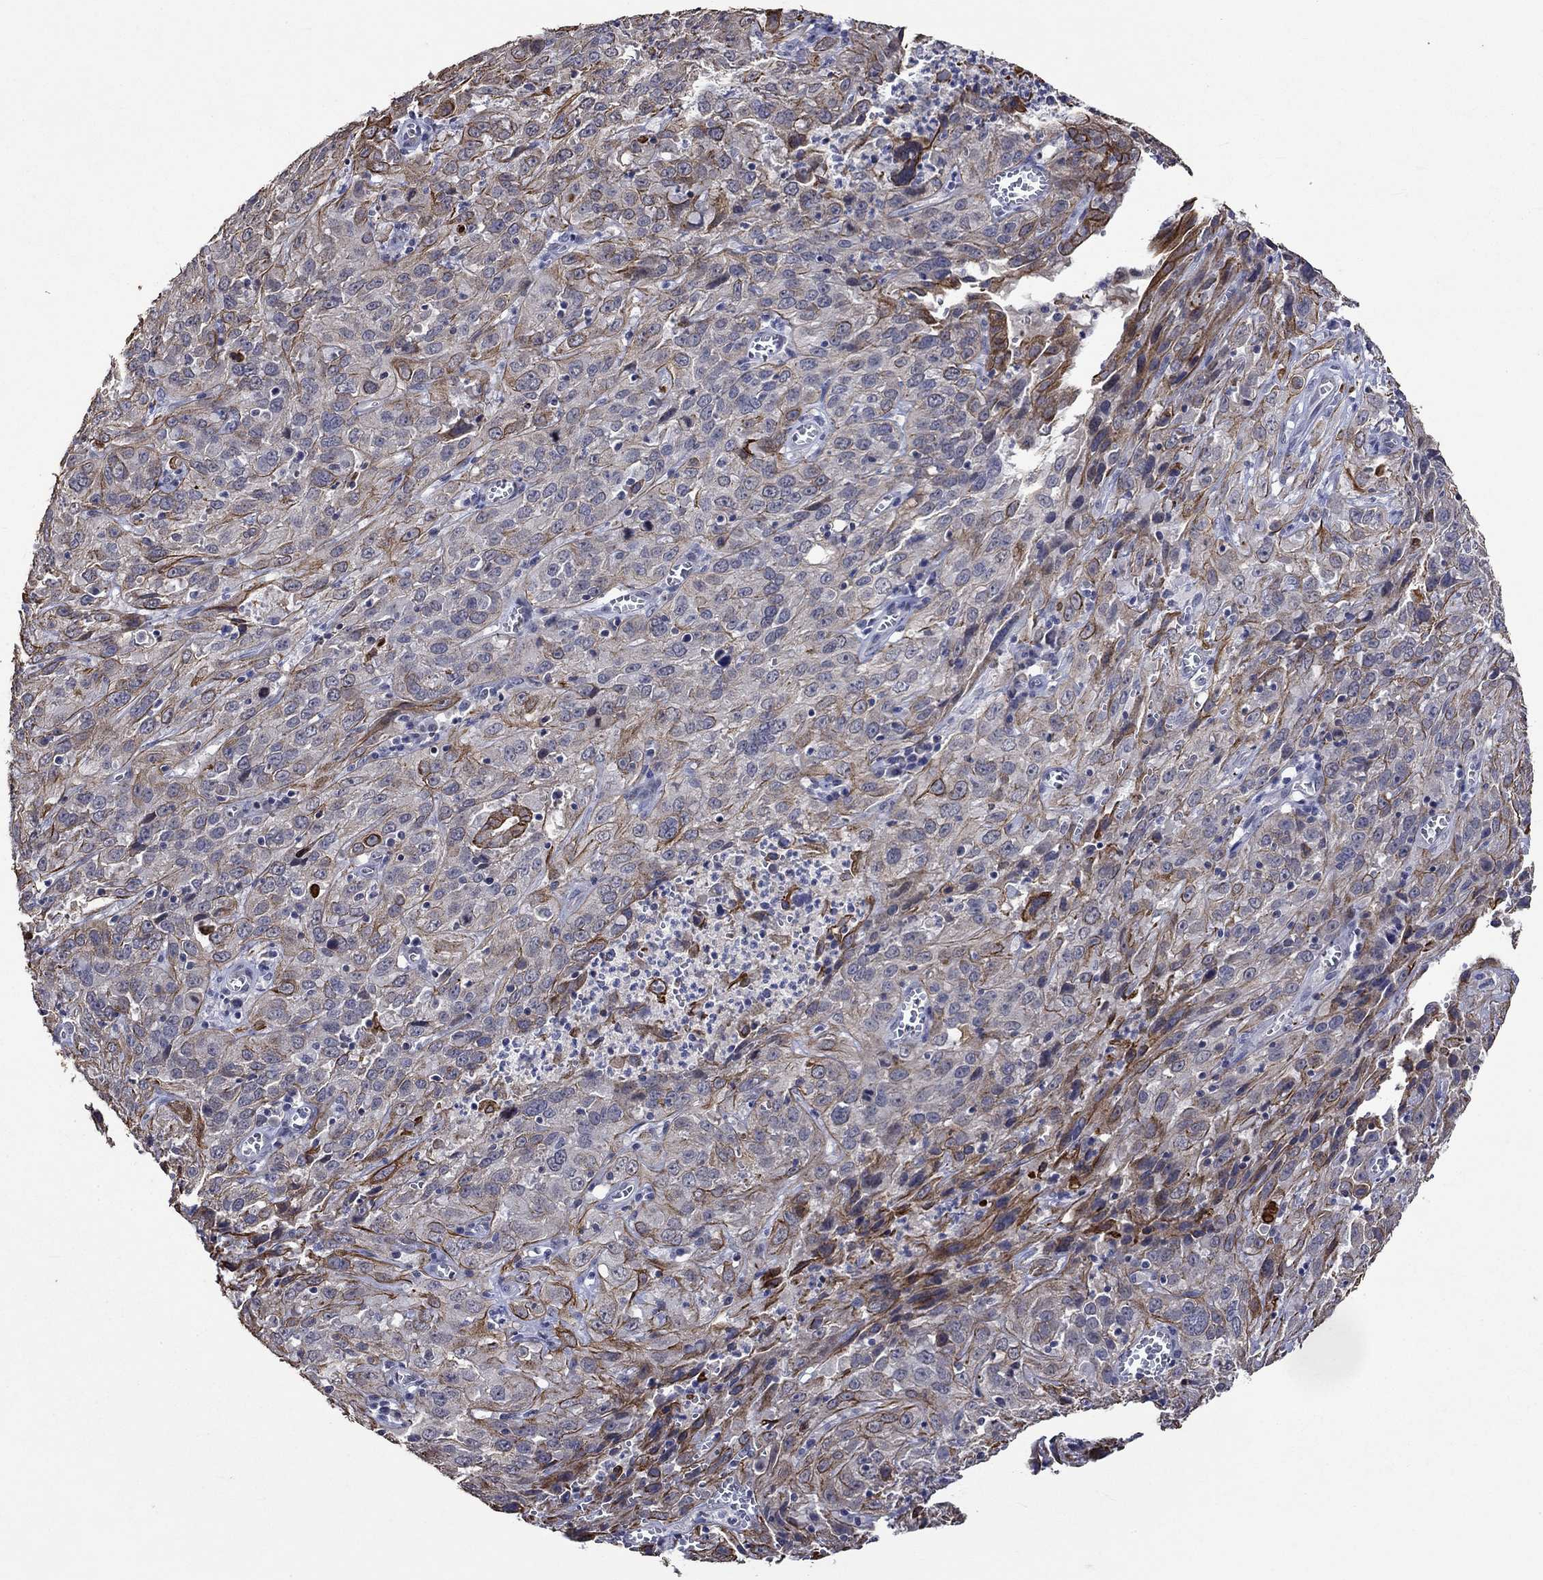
{"staining": {"intensity": "strong", "quantity": "25%-75%", "location": "cytoplasmic/membranous"}, "tissue": "cervical cancer", "cell_type": "Tumor cells", "image_type": "cancer", "snomed": [{"axis": "morphology", "description": "Squamous cell carcinoma, NOS"}, {"axis": "topography", "description": "Cervix"}], "caption": "A high-resolution histopathology image shows IHC staining of cervical cancer, which exhibits strong cytoplasmic/membranous expression in approximately 25%-75% of tumor cells. (DAB IHC, brown staining for protein, blue staining for nuclei).", "gene": "DDX3Y", "patient": {"sex": "female", "age": 32}}